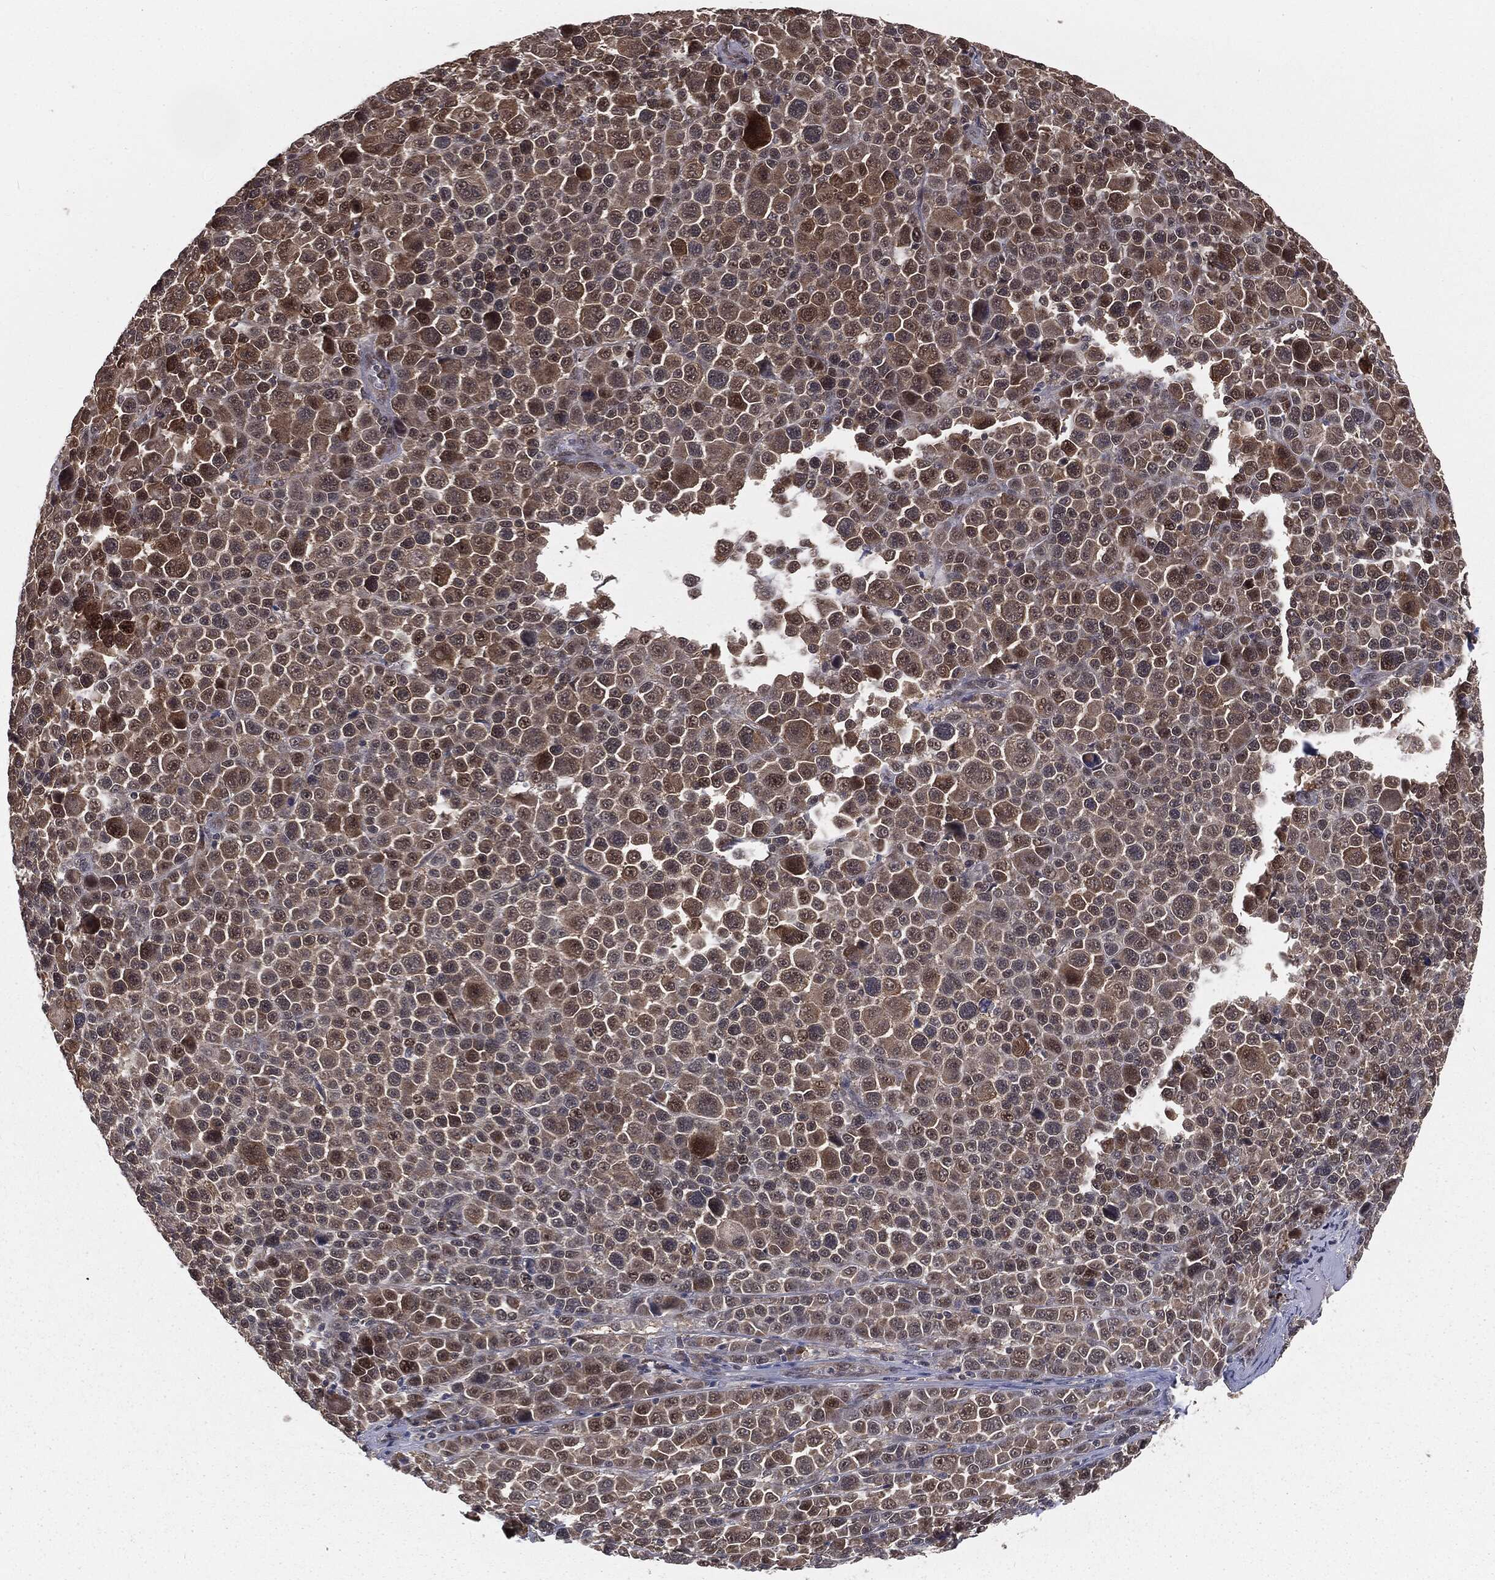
{"staining": {"intensity": "moderate", "quantity": ">75%", "location": "cytoplasmic/membranous"}, "tissue": "melanoma", "cell_type": "Tumor cells", "image_type": "cancer", "snomed": [{"axis": "morphology", "description": "Malignant melanoma, NOS"}, {"axis": "topography", "description": "Skin"}], "caption": "High-magnification brightfield microscopy of melanoma stained with DAB (3,3'-diaminobenzidine) (brown) and counterstained with hematoxylin (blue). tumor cells exhibit moderate cytoplasmic/membranous positivity is appreciated in about>75% of cells. (DAB IHC, brown staining for protein, blue staining for nuclei).", "gene": "FBXO7", "patient": {"sex": "female", "age": 57}}